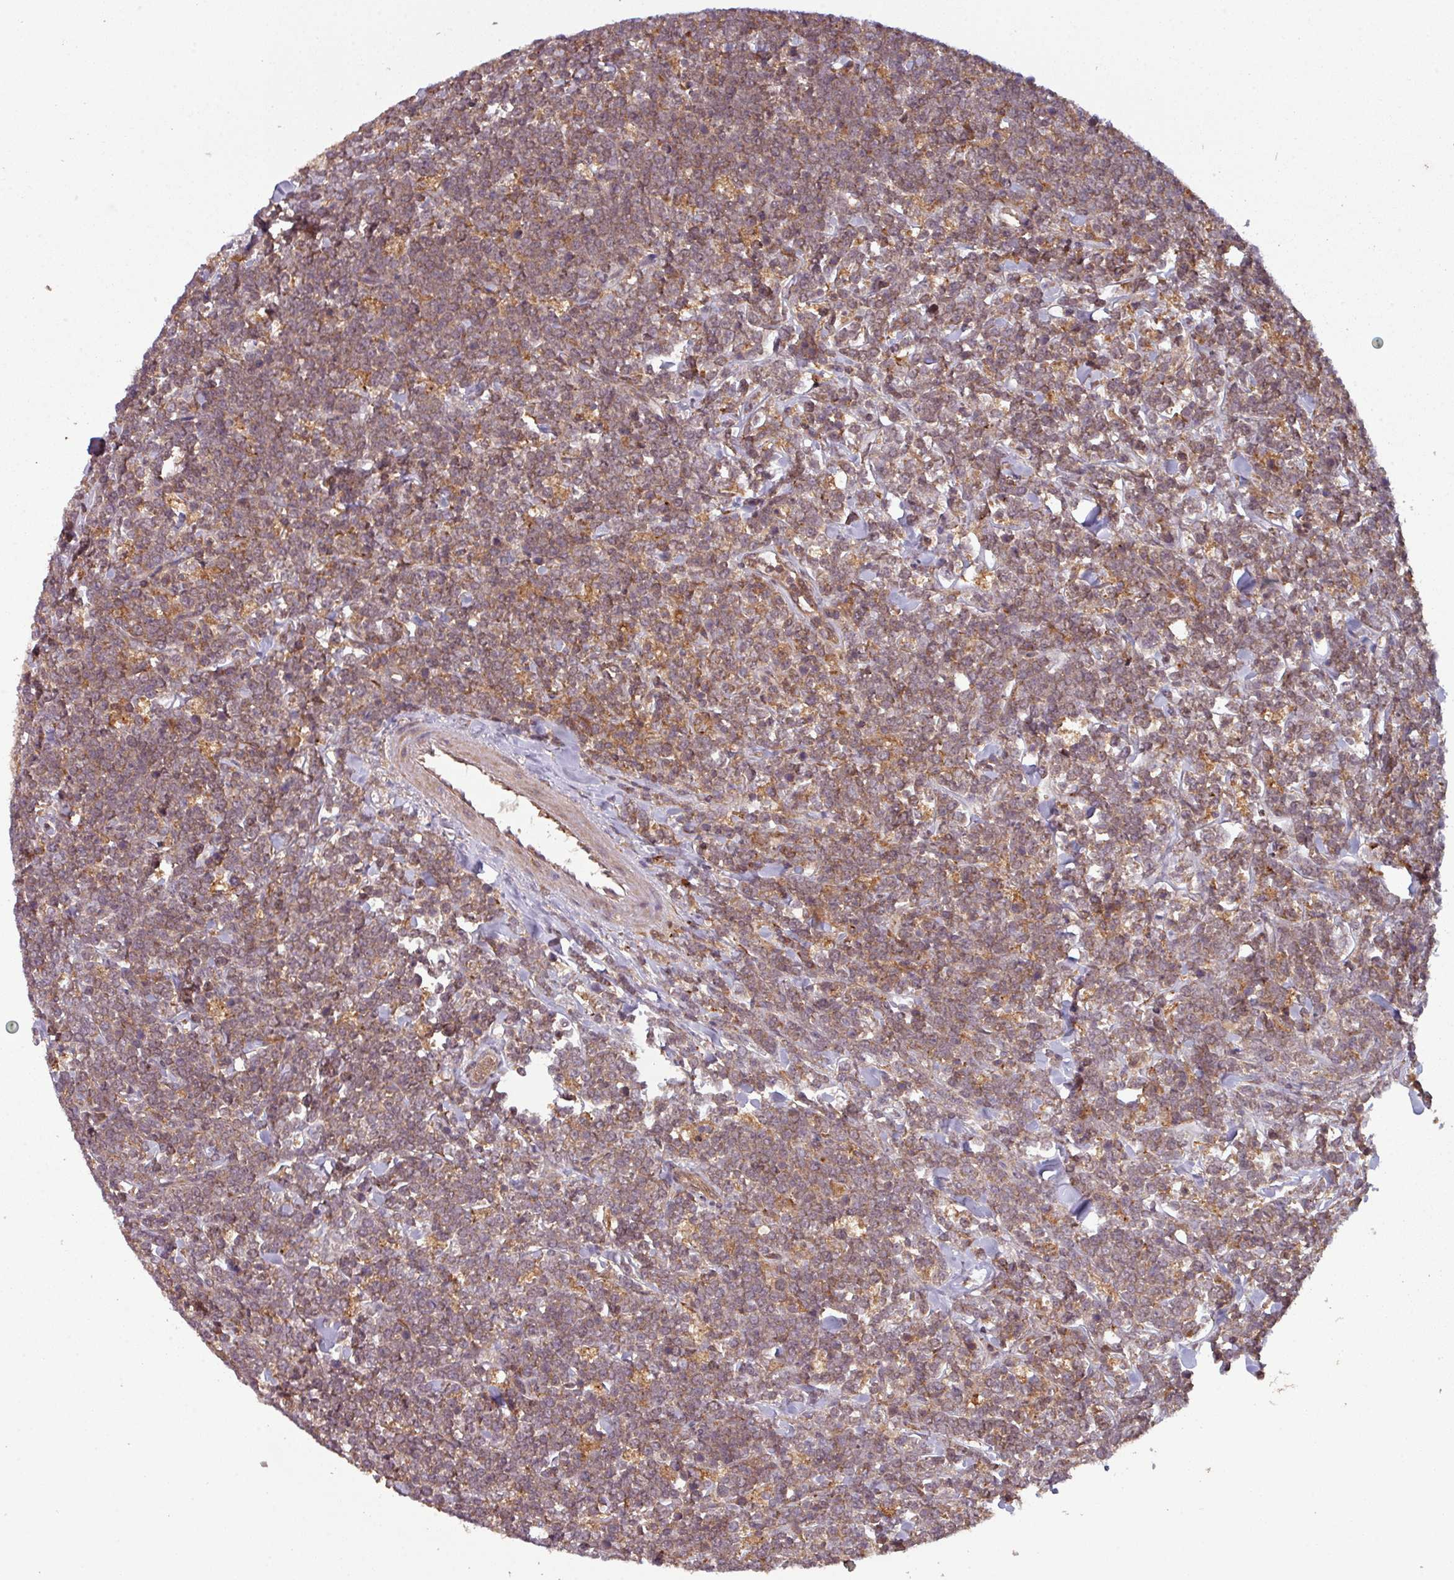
{"staining": {"intensity": "moderate", "quantity": ">75%", "location": "cytoplasmic/membranous"}, "tissue": "lymphoma", "cell_type": "Tumor cells", "image_type": "cancer", "snomed": [{"axis": "morphology", "description": "Malignant lymphoma, non-Hodgkin's type, High grade"}, {"axis": "topography", "description": "Small intestine"}, {"axis": "topography", "description": "Colon"}], "caption": "Protein staining of lymphoma tissue exhibits moderate cytoplasmic/membranous expression in about >75% of tumor cells.", "gene": "GSKIP", "patient": {"sex": "male", "age": 8}}